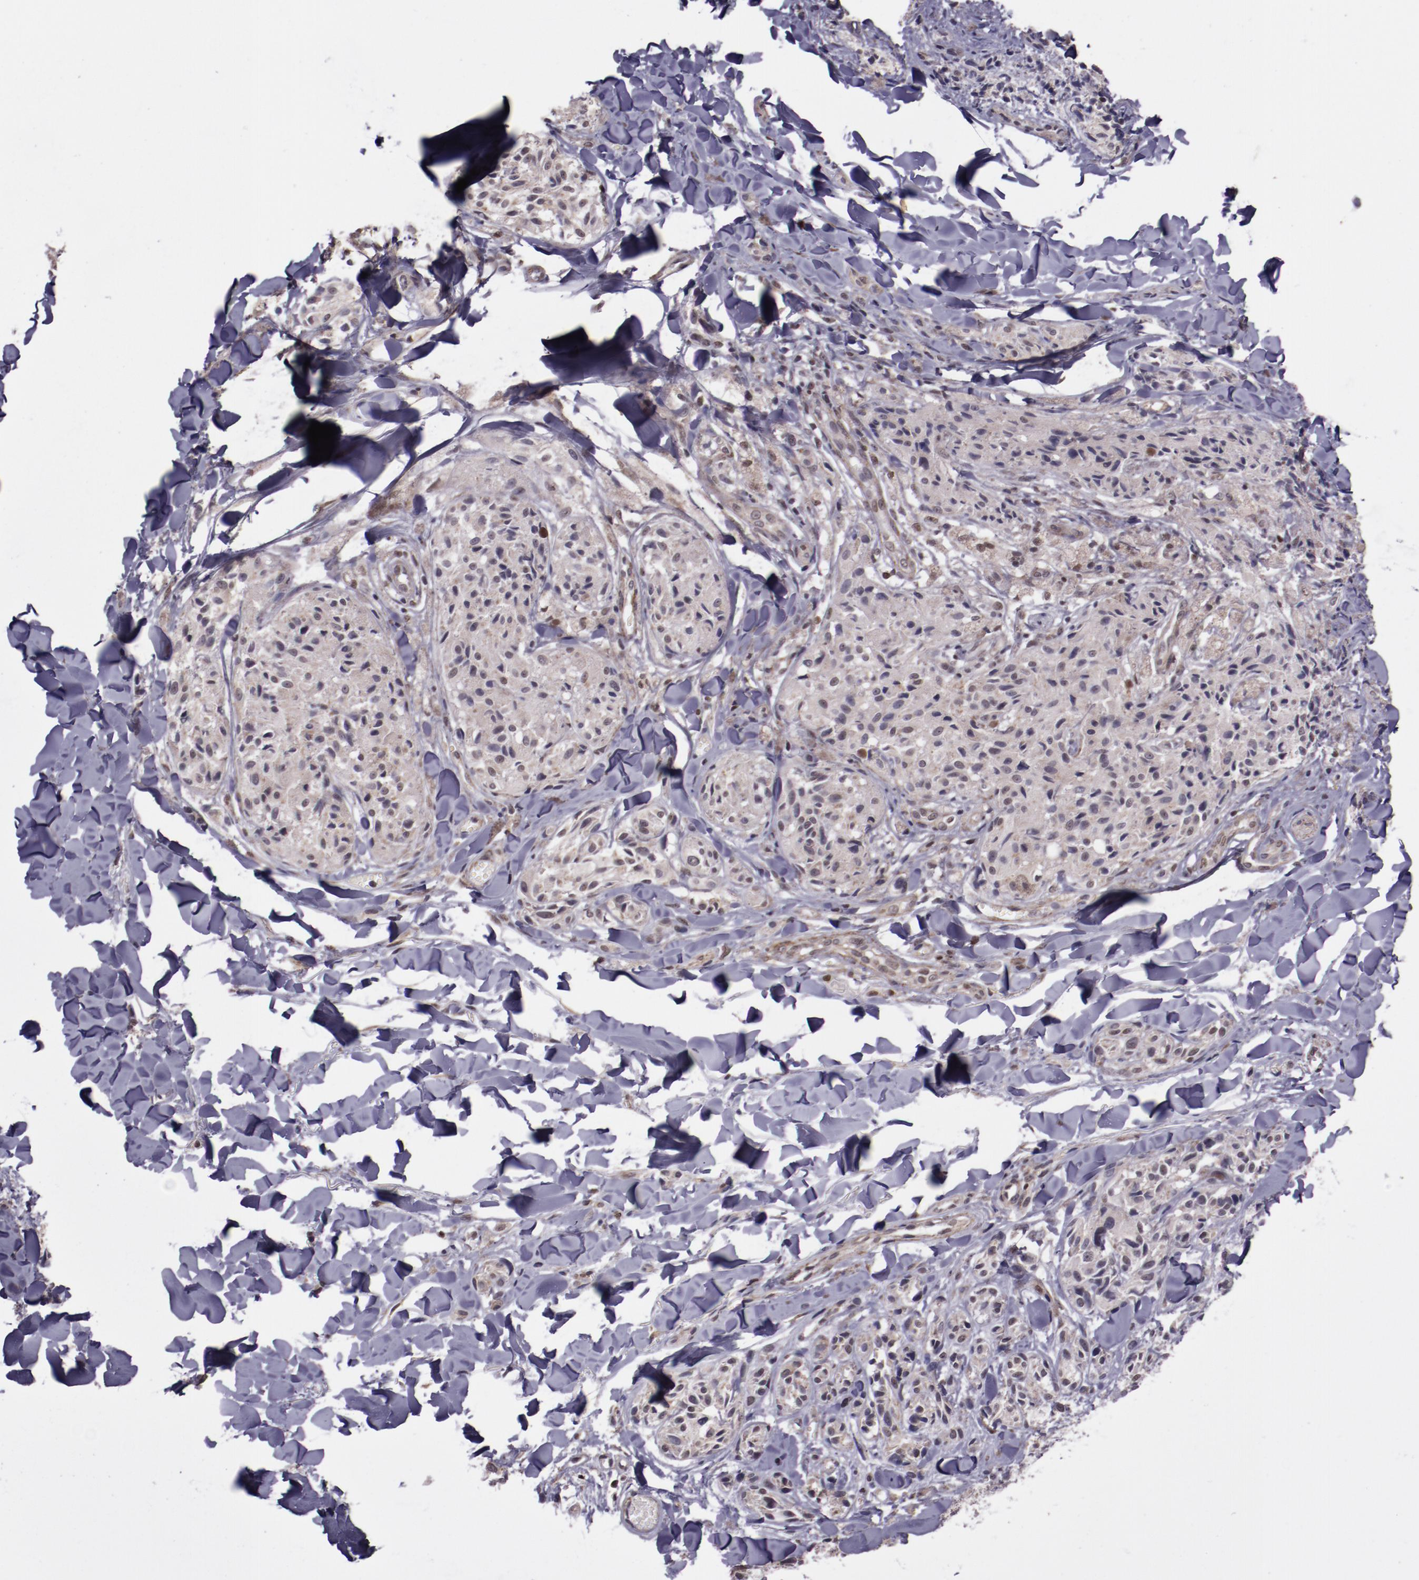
{"staining": {"intensity": "weak", "quantity": "25%-75%", "location": "cytoplasmic/membranous,nuclear"}, "tissue": "melanoma", "cell_type": "Tumor cells", "image_type": "cancer", "snomed": [{"axis": "morphology", "description": "Malignant melanoma, Metastatic site"}, {"axis": "topography", "description": "Skin"}], "caption": "Protein staining reveals weak cytoplasmic/membranous and nuclear positivity in about 25%-75% of tumor cells in melanoma.", "gene": "ELF1", "patient": {"sex": "female", "age": 66}}